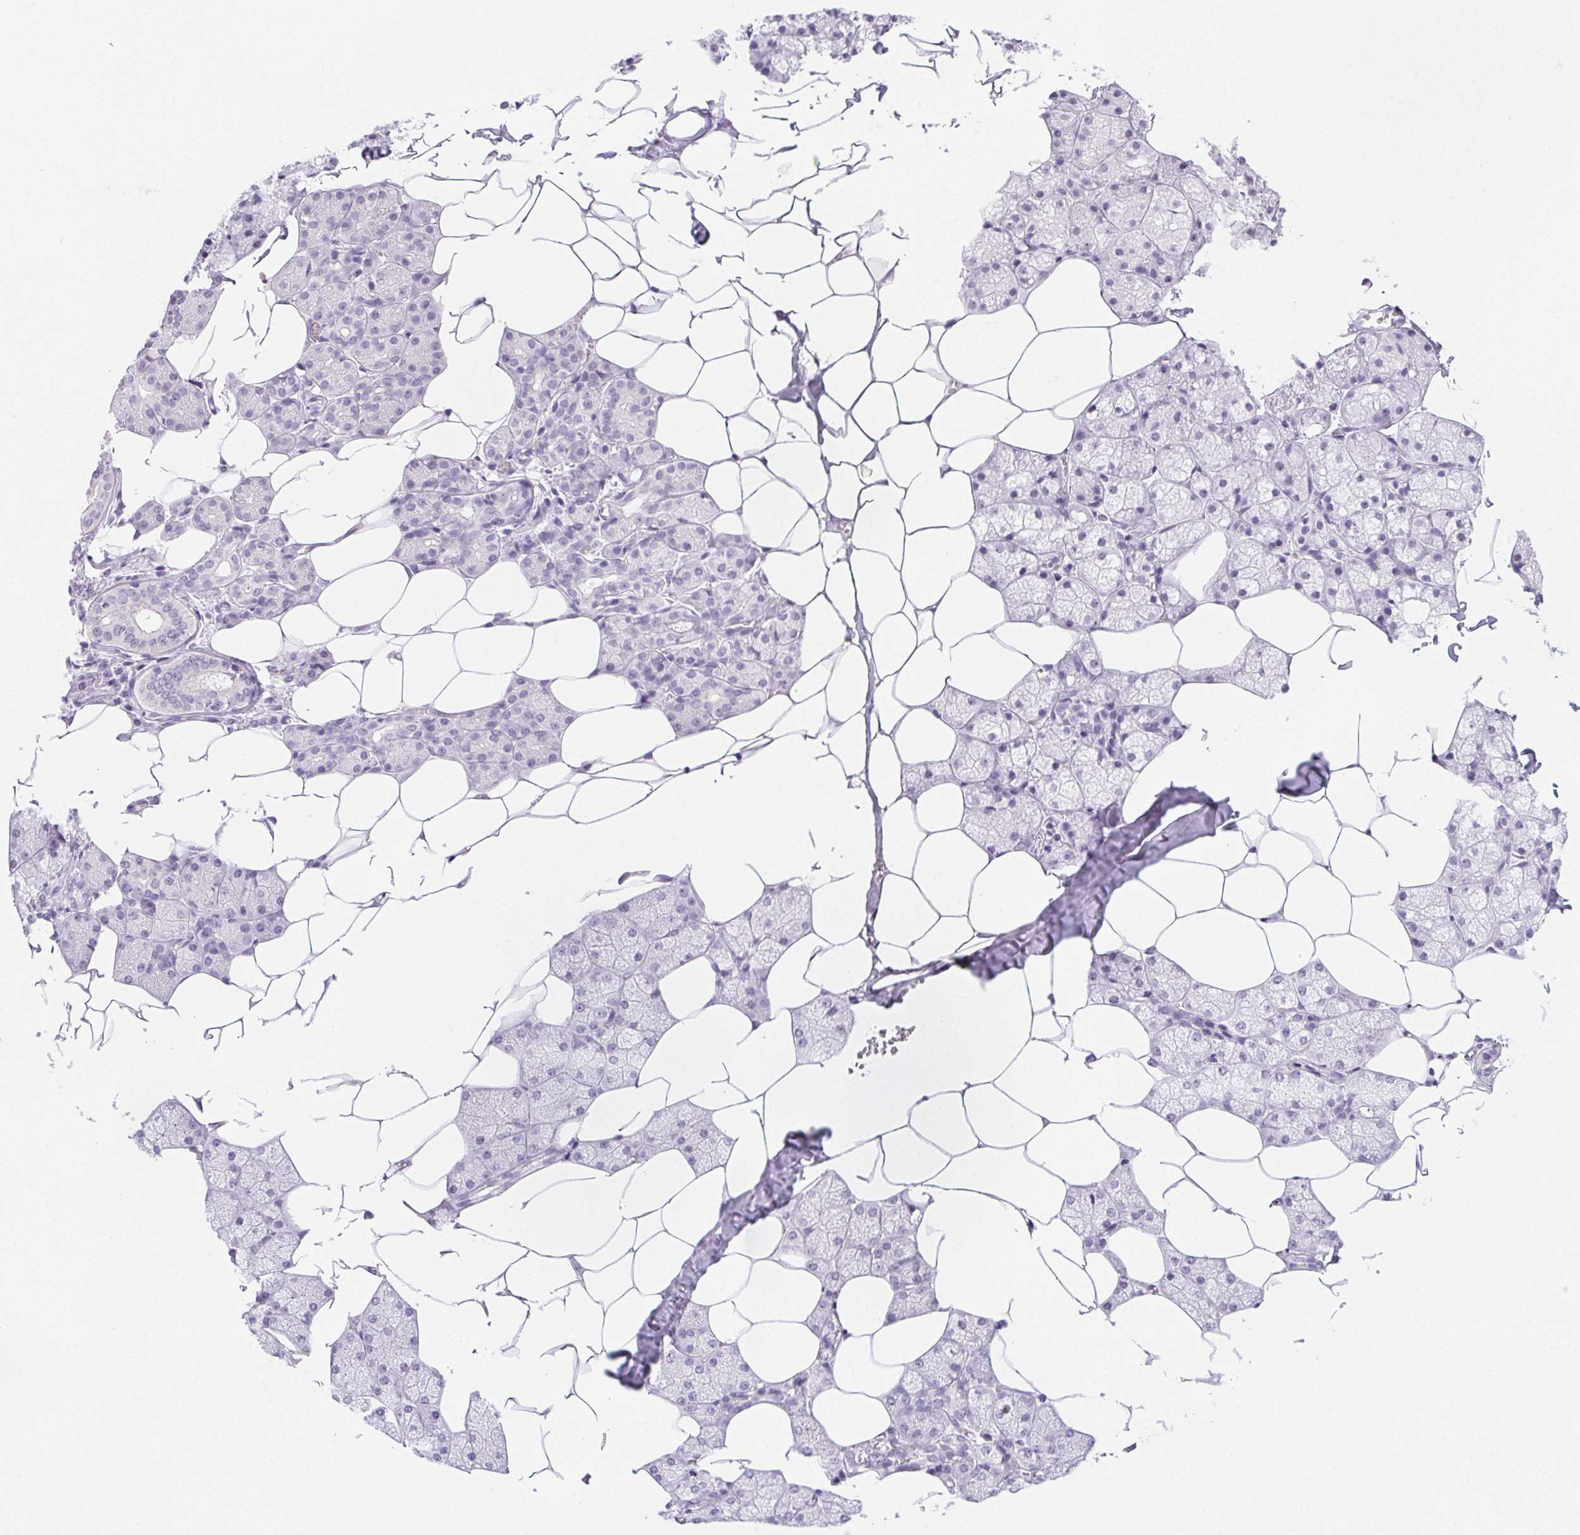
{"staining": {"intensity": "negative", "quantity": "none", "location": "none"}, "tissue": "salivary gland", "cell_type": "Glandular cells", "image_type": "normal", "snomed": [{"axis": "morphology", "description": "Normal tissue, NOS"}, {"axis": "topography", "description": "Salivary gland"}], "caption": "High magnification brightfield microscopy of normal salivary gland stained with DAB (brown) and counterstained with hematoxylin (blue): glandular cells show no significant staining.", "gene": "ST8SIA3", "patient": {"sex": "female", "age": 43}}